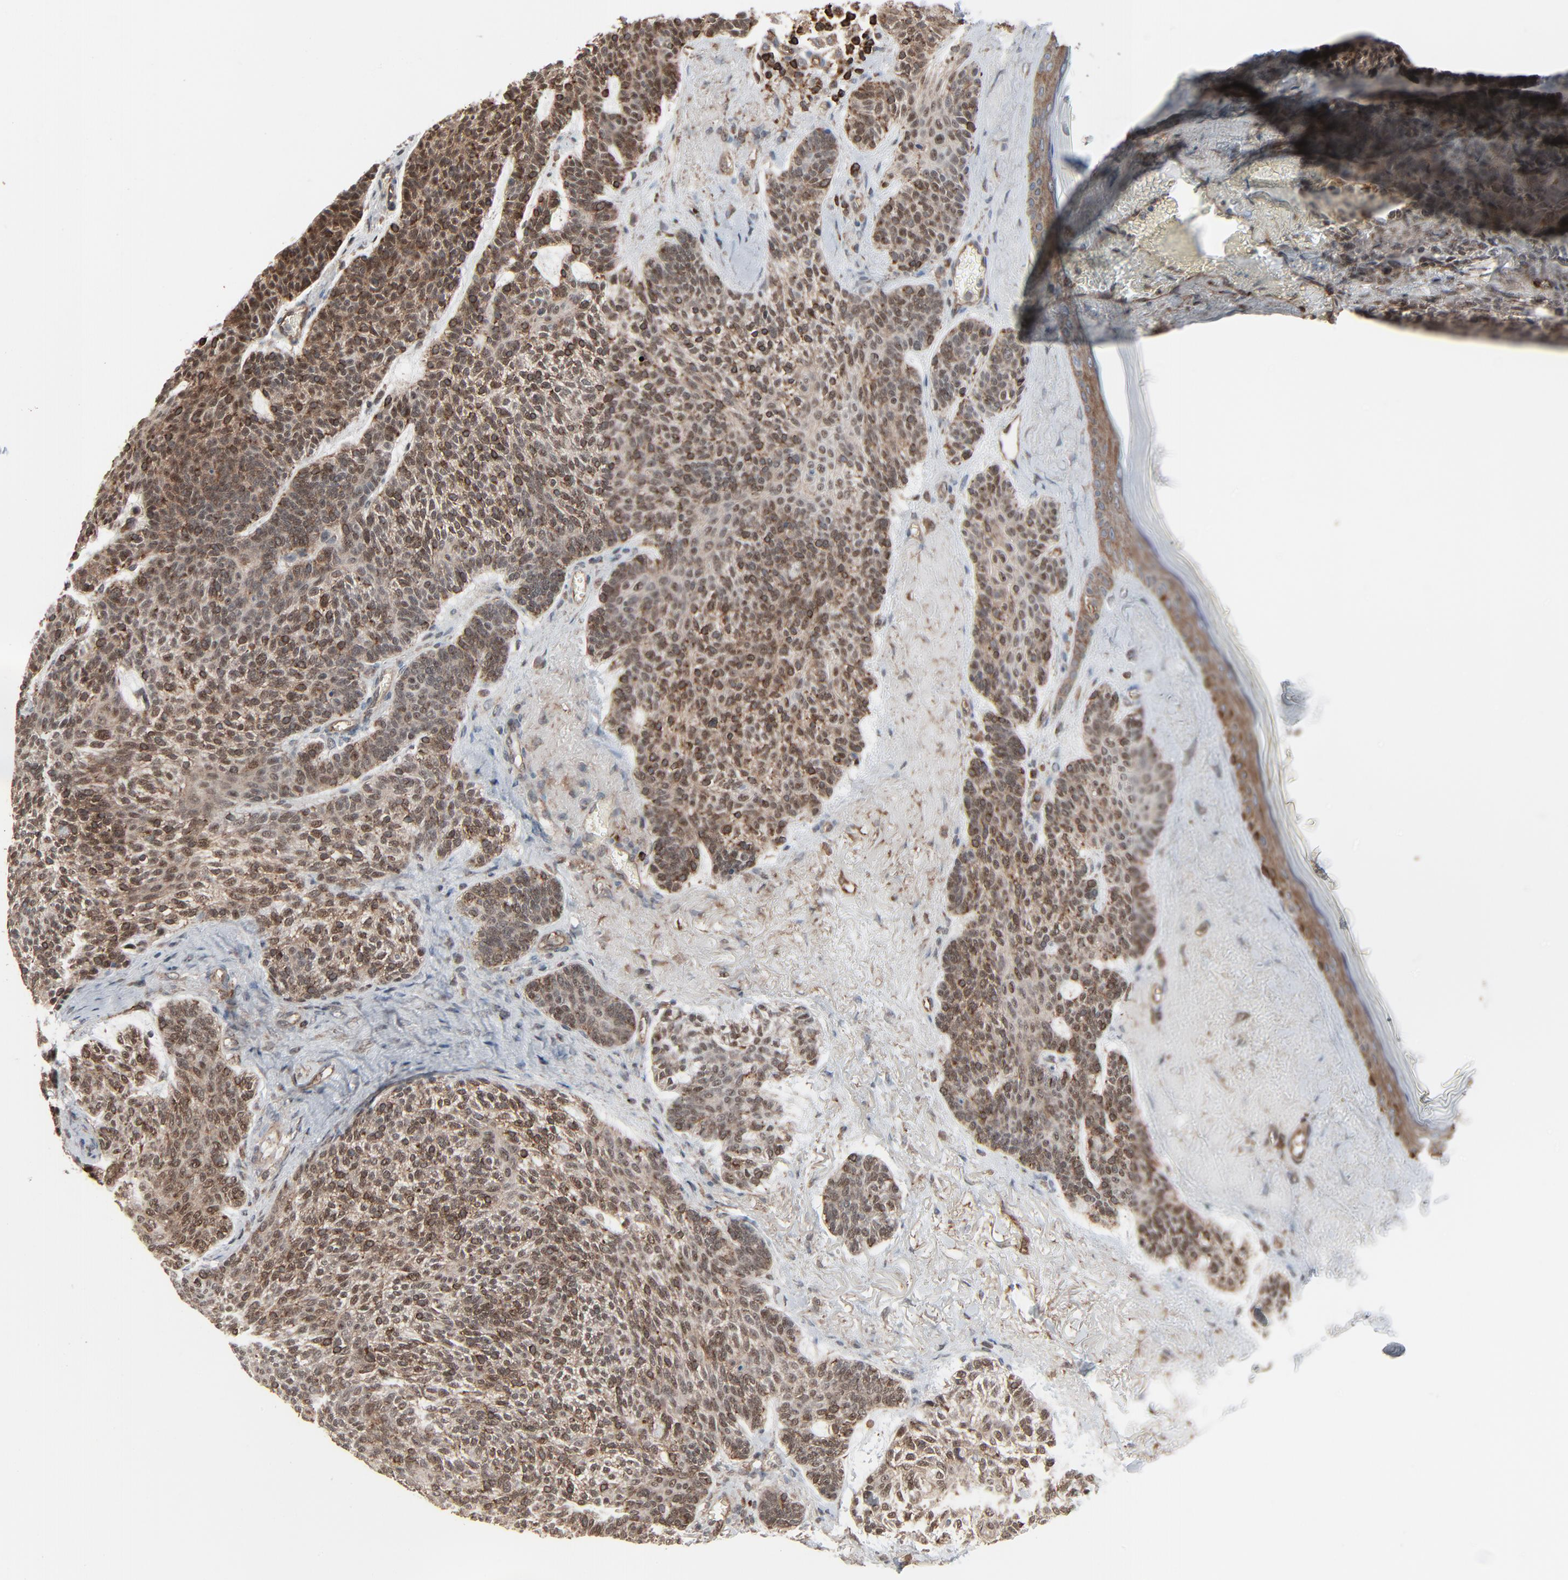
{"staining": {"intensity": "moderate", "quantity": ">75%", "location": "nuclear"}, "tissue": "skin cancer", "cell_type": "Tumor cells", "image_type": "cancer", "snomed": [{"axis": "morphology", "description": "Normal tissue, NOS"}, {"axis": "morphology", "description": "Basal cell carcinoma"}, {"axis": "topography", "description": "Skin"}], "caption": "Immunohistochemical staining of skin cancer demonstrates medium levels of moderate nuclear expression in approximately >75% of tumor cells.", "gene": "OPTN", "patient": {"sex": "female", "age": 70}}